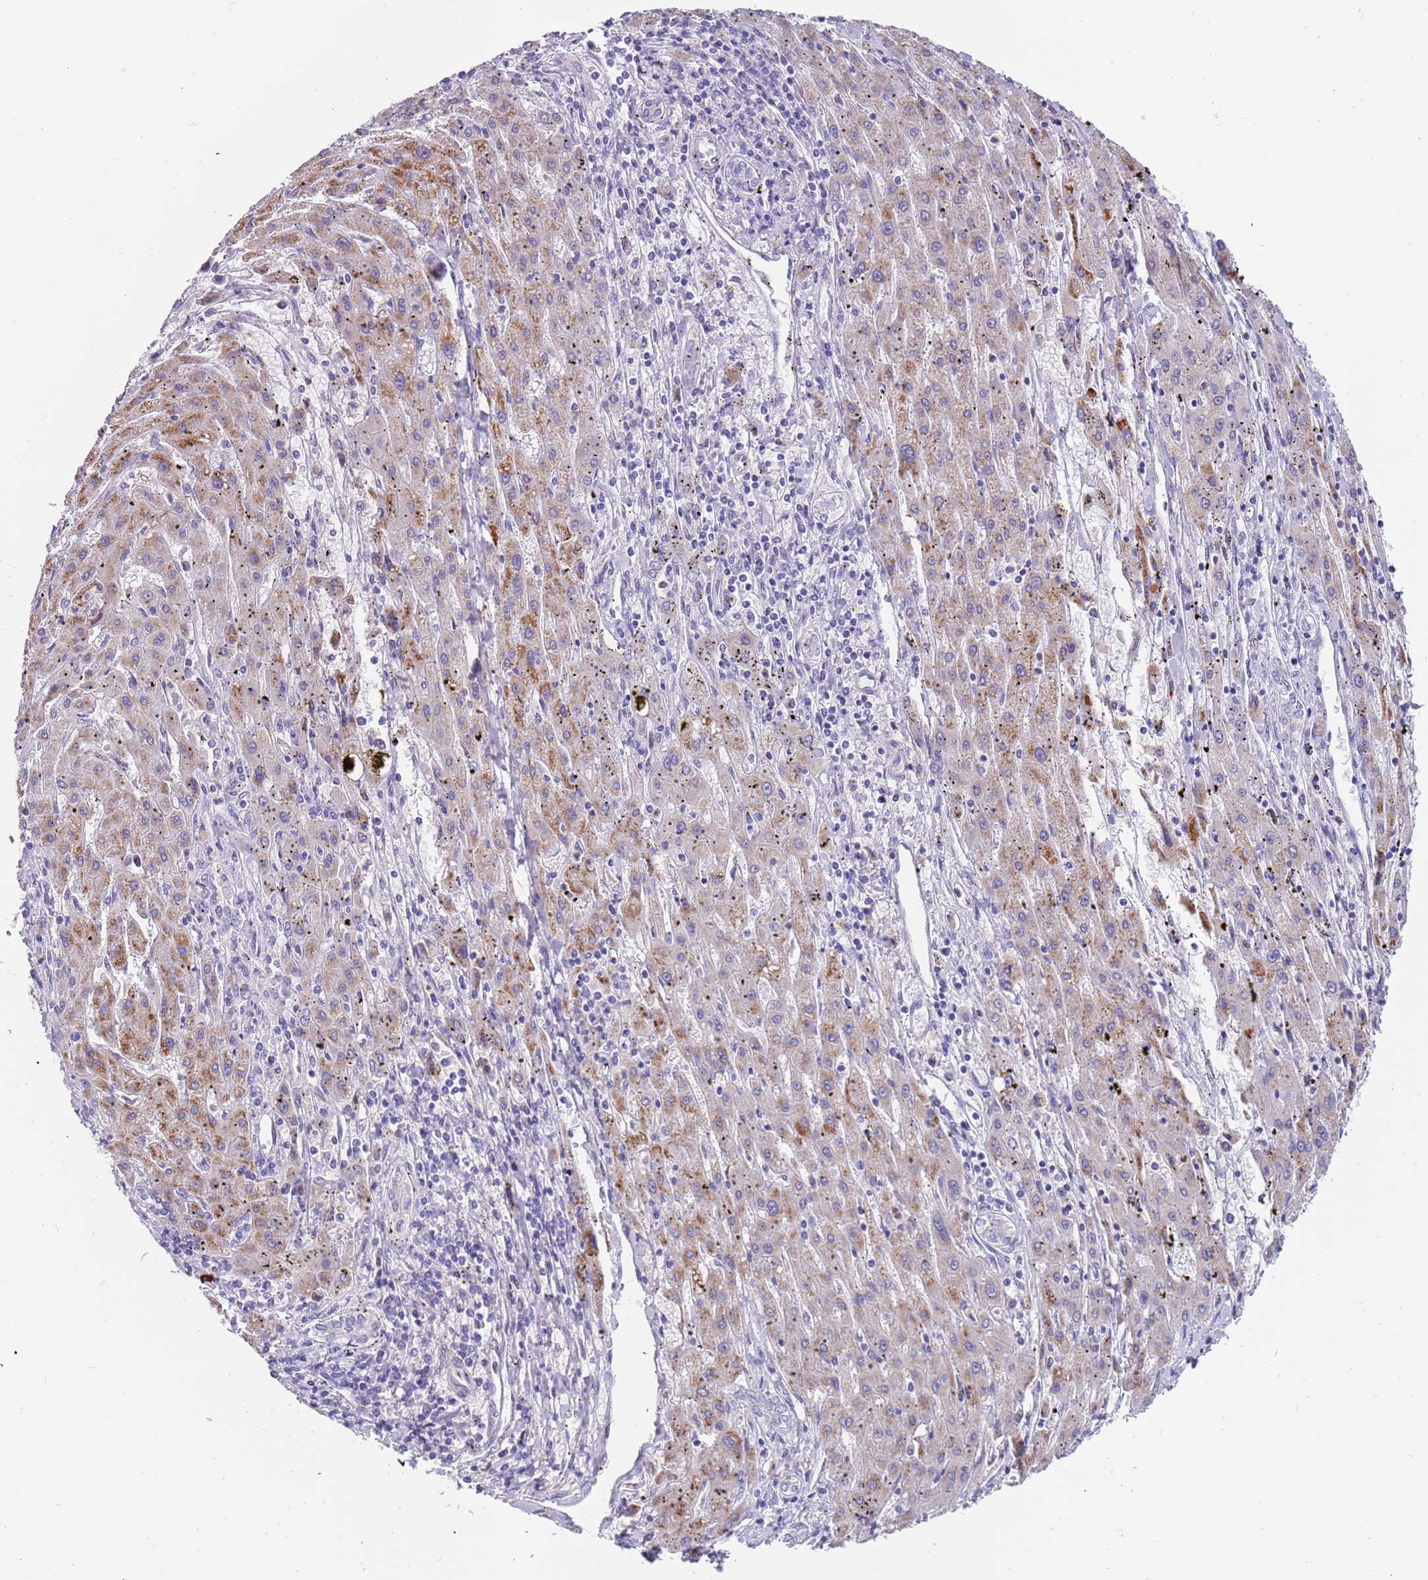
{"staining": {"intensity": "moderate", "quantity": "<25%", "location": "cytoplasmic/membranous"}, "tissue": "liver cancer", "cell_type": "Tumor cells", "image_type": "cancer", "snomed": [{"axis": "morphology", "description": "Carcinoma, Hepatocellular, NOS"}, {"axis": "topography", "description": "Liver"}], "caption": "IHC of human liver hepatocellular carcinoma exhibits low levels of moderate cytoplasmic/membranous expression in approximately <25% of tumor cells. The protein of interest is shown in brown color, while the nuclei are stained blue.", "gene": "ZNF746", "patient": {"sex": "male", "age": 72}}